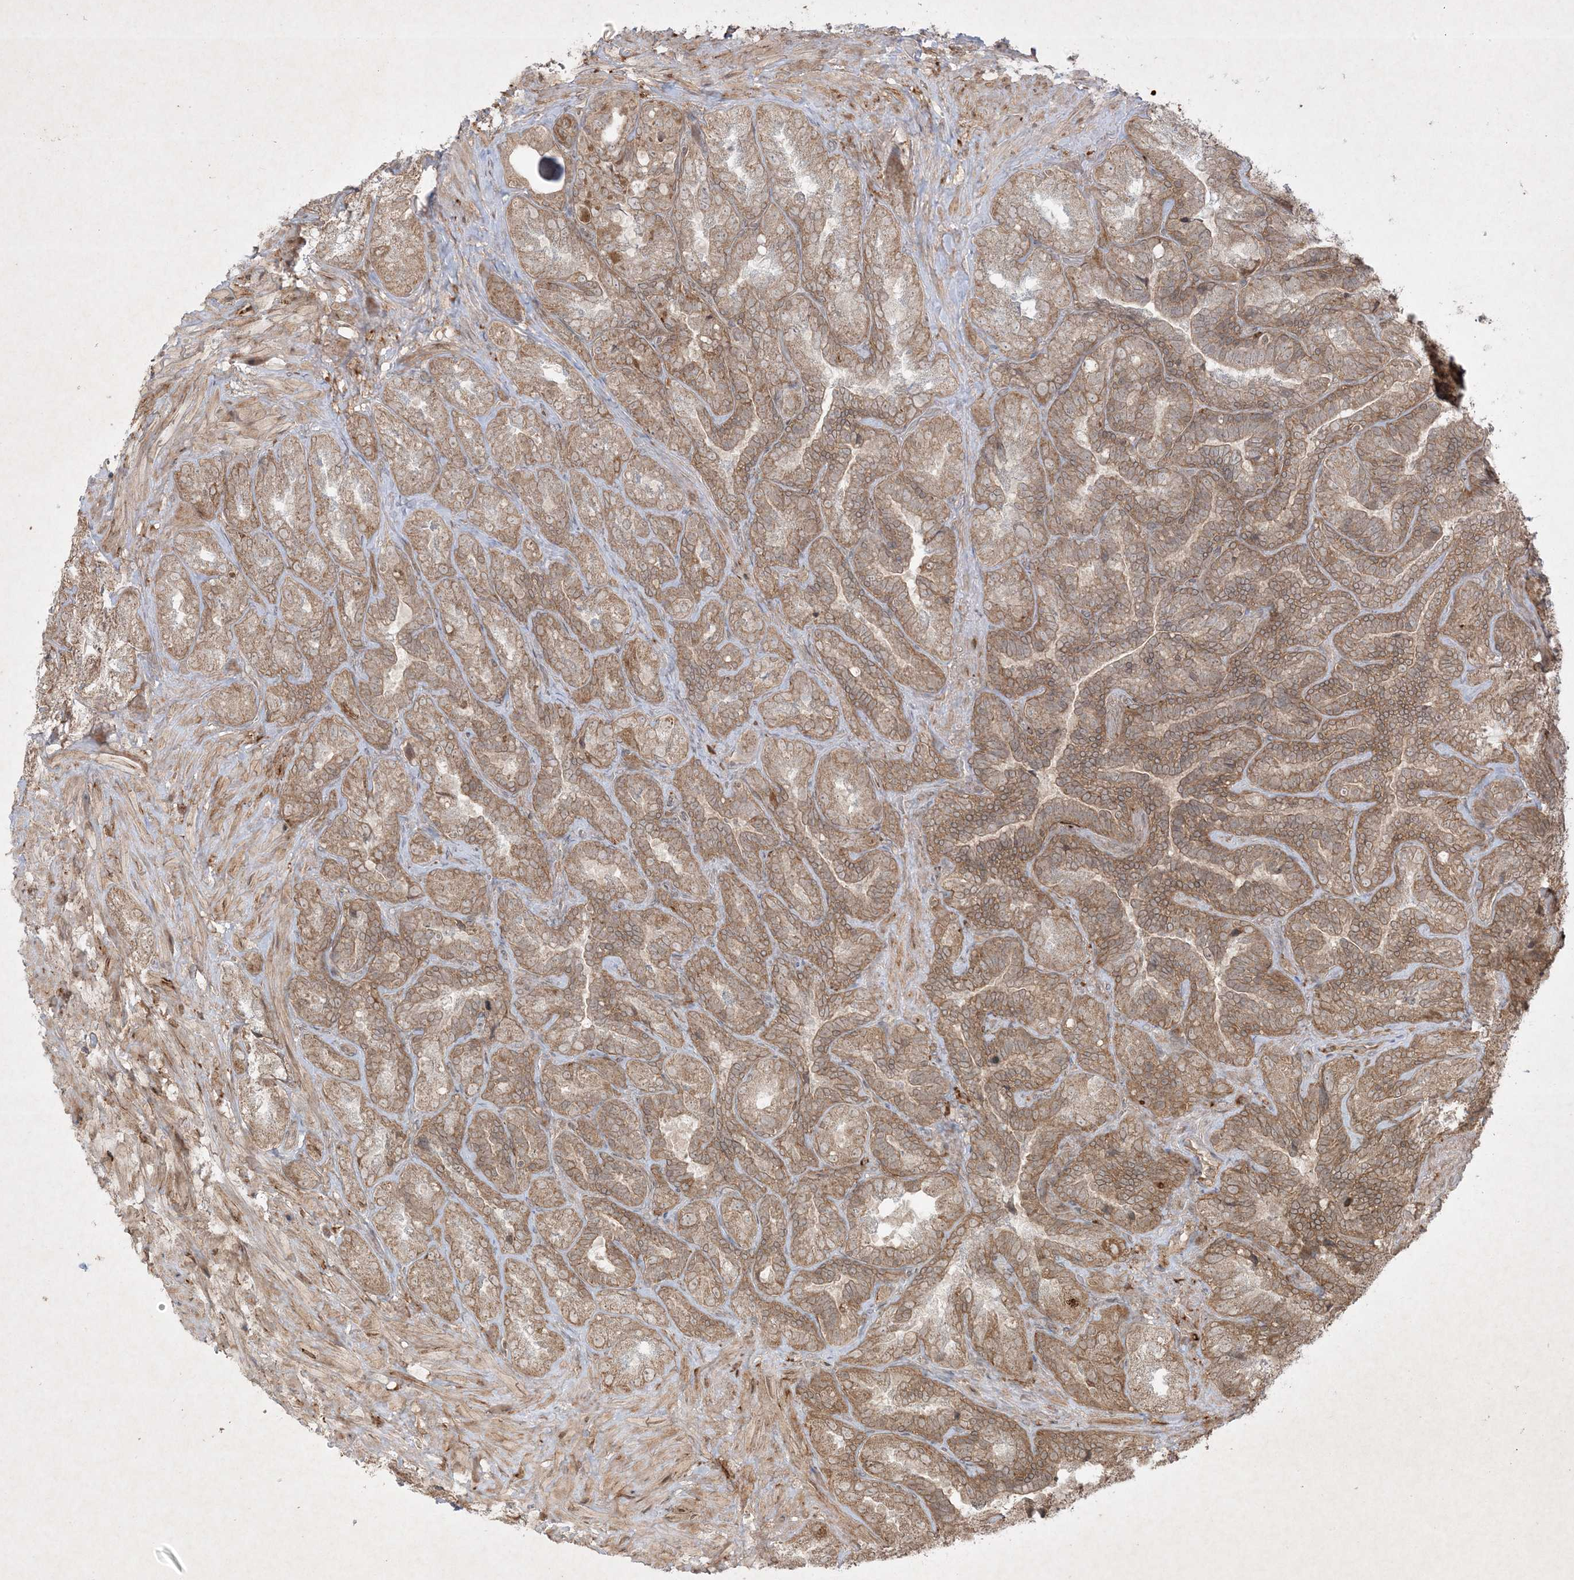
{"staining": {"intensity": "moderate", "quantity": "25%-75%", "location": "cytoplasmic/membranous"}, "tissue": "seminal vesicle", "cell_type": "Glandular cells", "image_type": "normal", "snomed": [{"axis": "morphology", "description": "Normal tissue, NOS"}, {"axis": "topography", "description": "Seminal veicle"}, {"axis": "topography", "description": "Peripheral nerve tissue"}], "caption": "This image exhibits immunohistochemistry staining of benign seminal vesicle, with medium moderate cytoplasmic/membranous positivity in about 25%-75% of glandular cells.", "gene": "PTK6", "patient": {"sex": "male", "age": 63}}